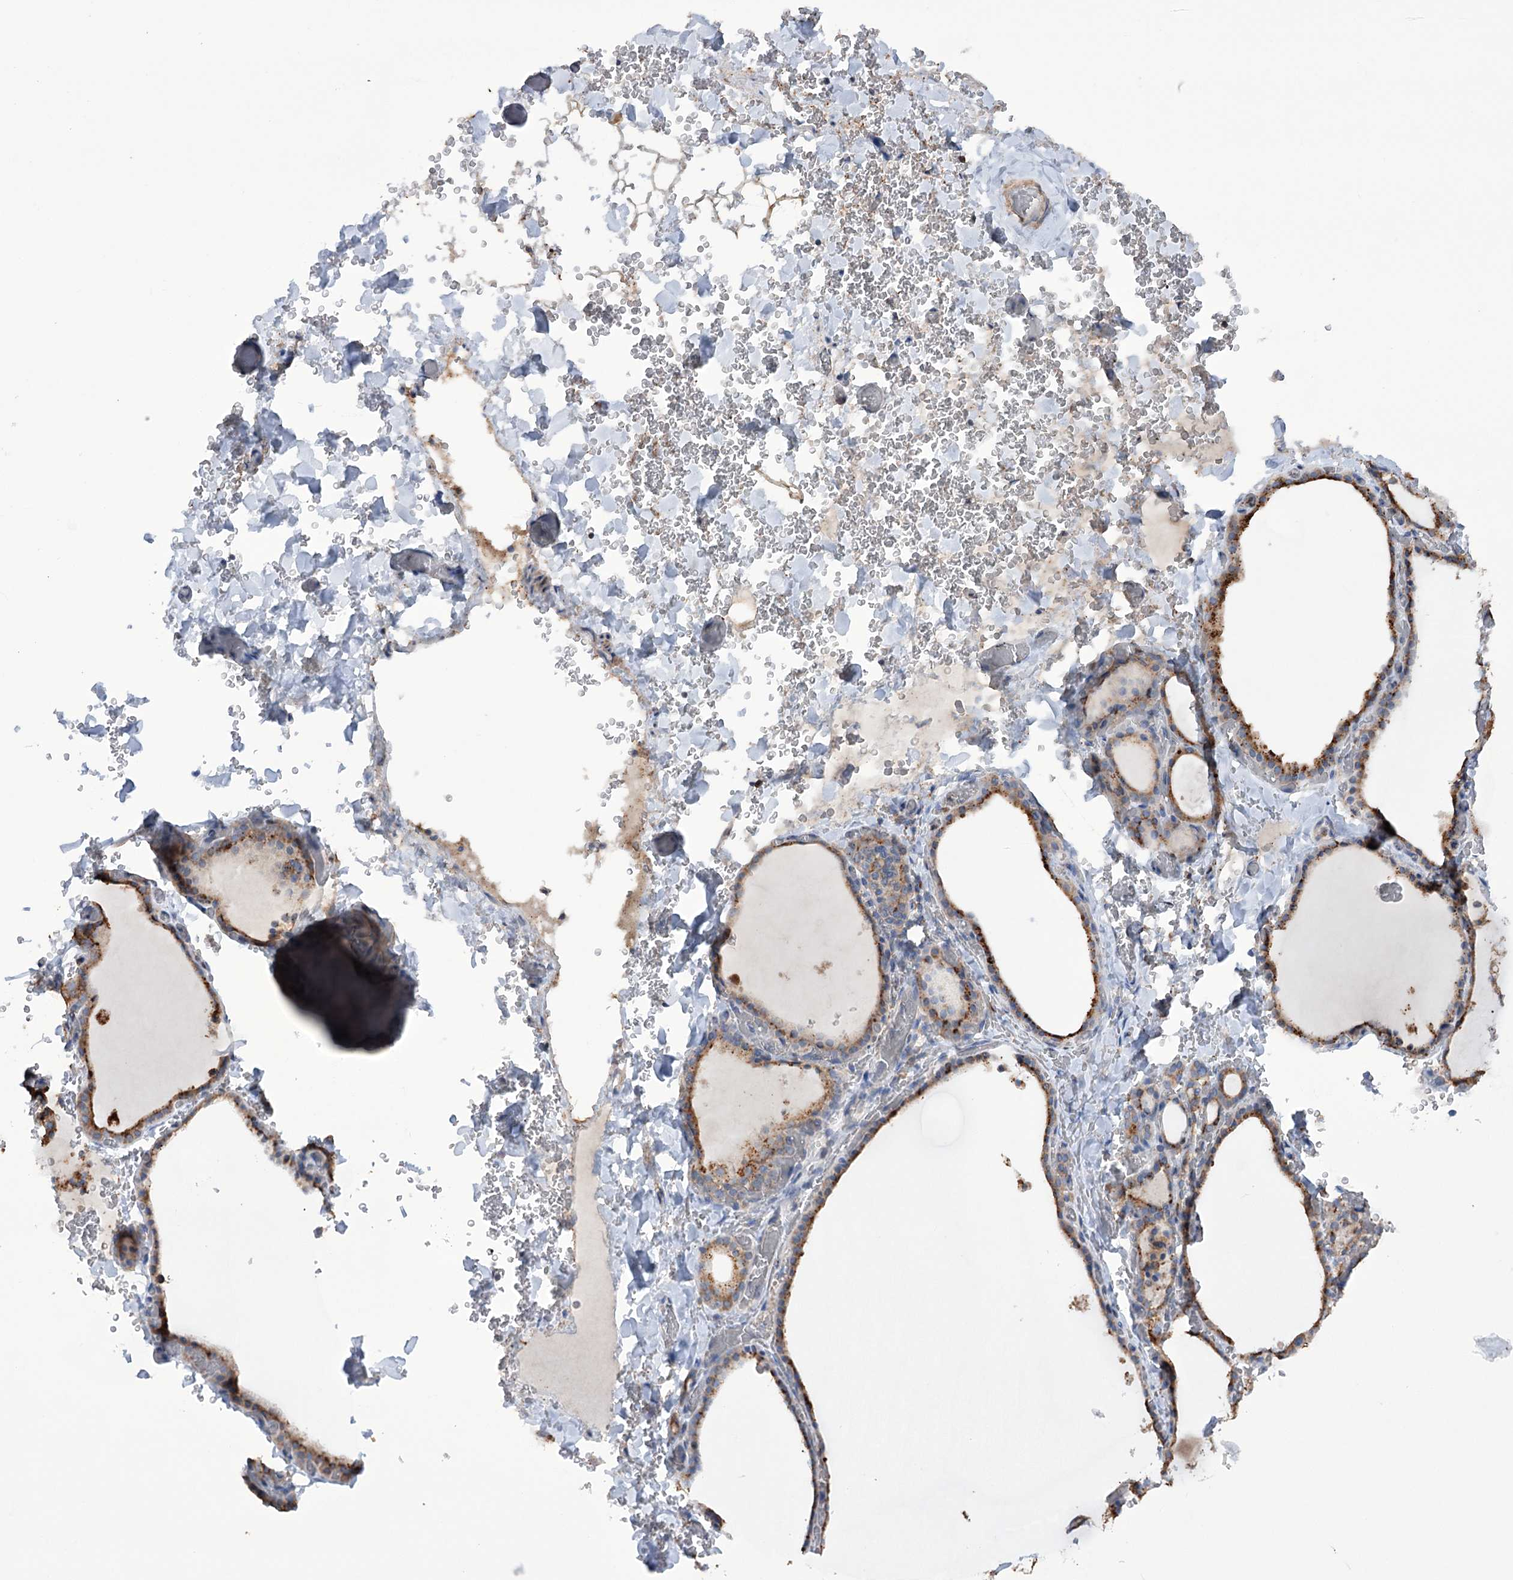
{"staining": {"intensity": "moderate", "quantity": ">75%", "location": "cytoplasmic/membranous"}, "tissue": "thyroid gland", "cell_type": "Glandular cells", "image_type": "normal", "snomed": [{"axis": "morphology", "description": "Normal tissue, NOS"}, {"axis": "topography", "description": "Thyroid gland"}], "caption": "Immunohistochemical staining of benign thyroid gland reveals >75% levels of moderate cytoplasmic/membranous protein staining in approximately >75% of glandular cells.", "gene": "TRIM71", "patient": {"sex": "female", "age": 39}}